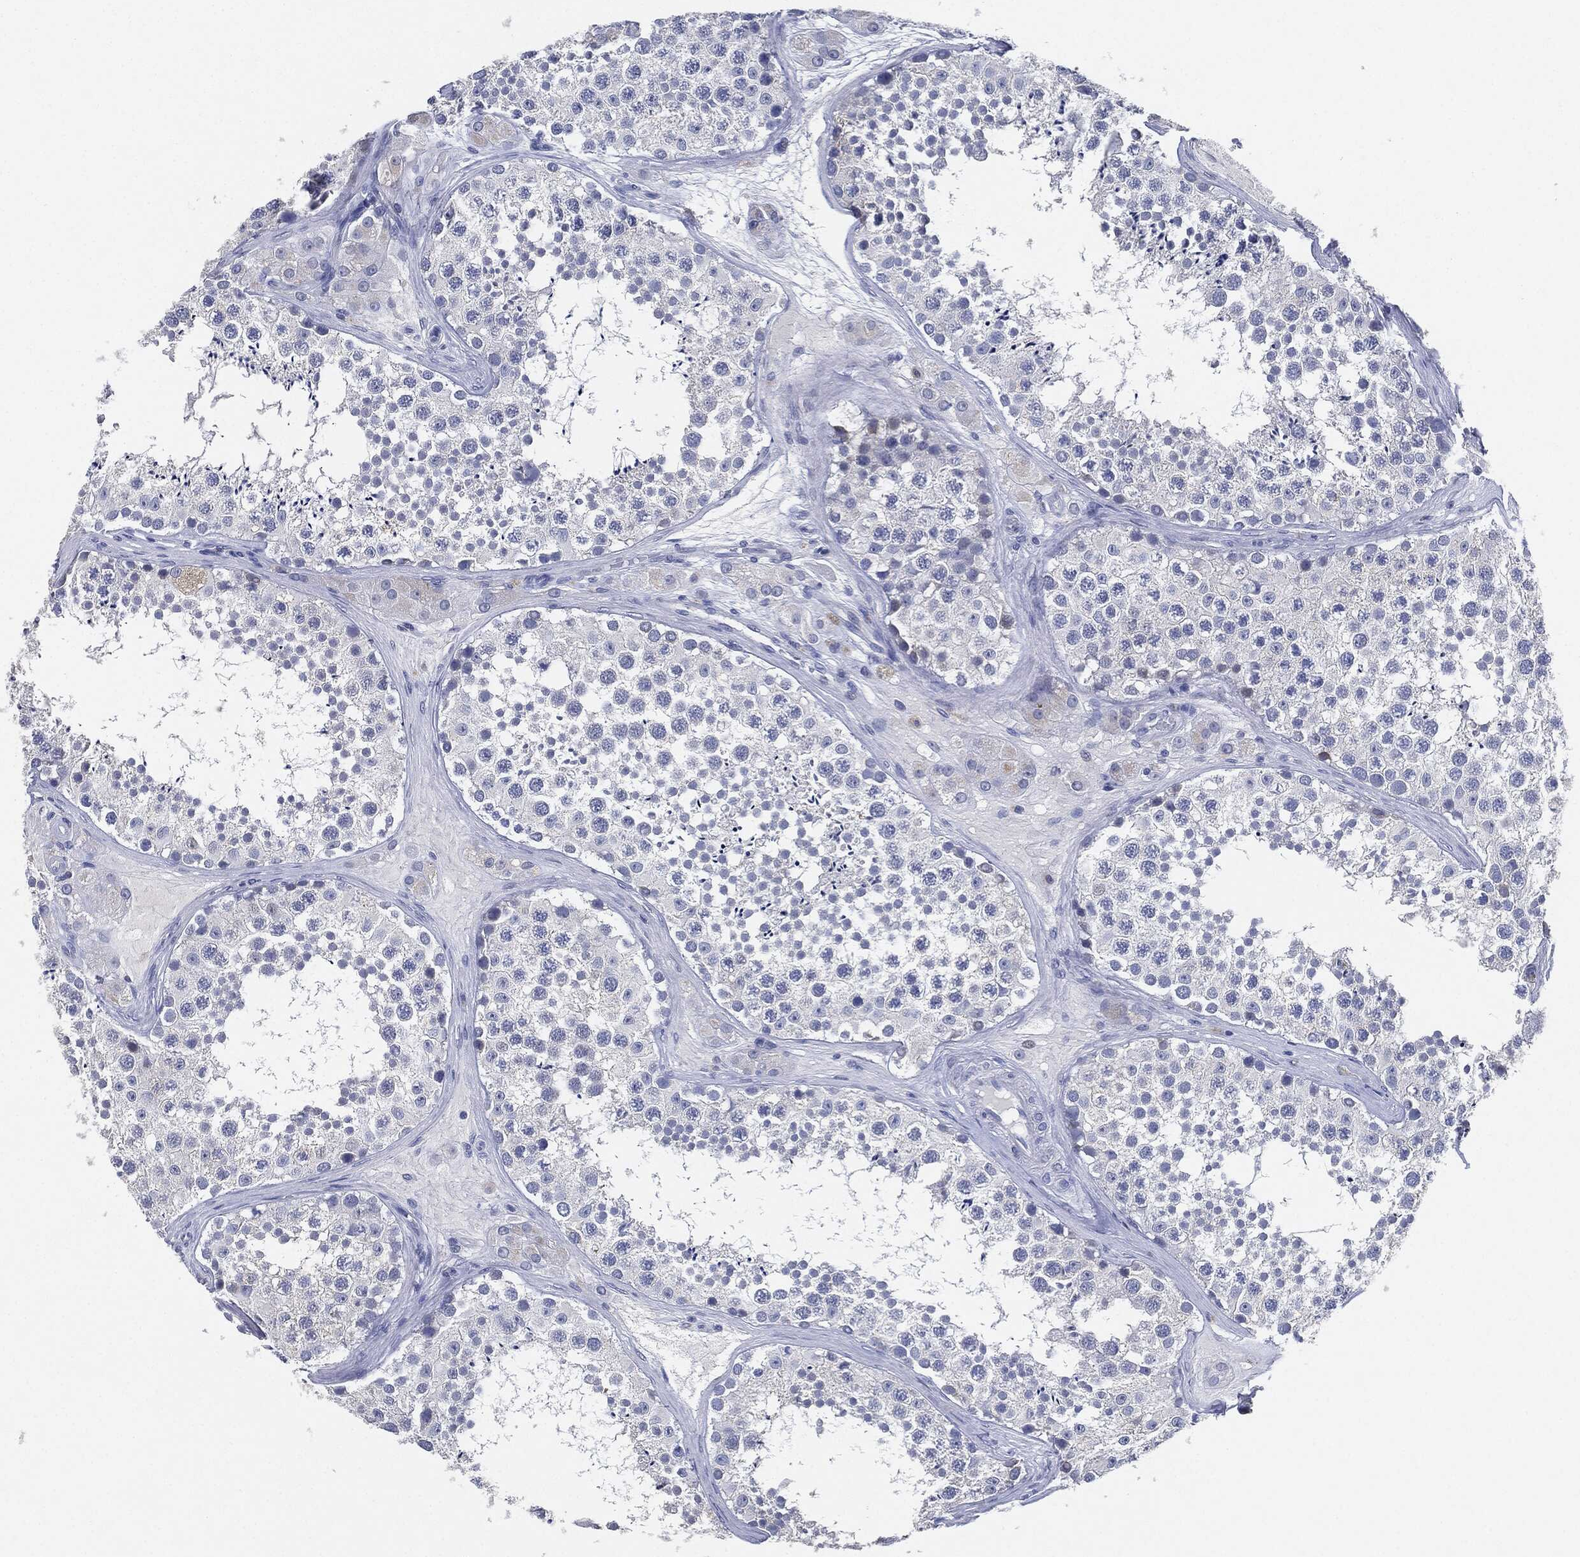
{"staining": {"intensity": "negative", "quantity": "none", "location": "none"}, "tissue": "testis", "cell_type": "Cells in seminiferous ducts", "image_type": "normal", "snomed": [{"axis": "morphology", "description": "Normal tissue, NOS"}, {"axis": "topography", "description": "Testis"}], "caption": "DAB (3,3'-diaminobenzidine) immunohistochemical staining of benign human testis demonstrates no significant positivity in cells in seminiferous ducts.", "gene": "NTRK1", "patient": {"sex": "male", "age": 41}}